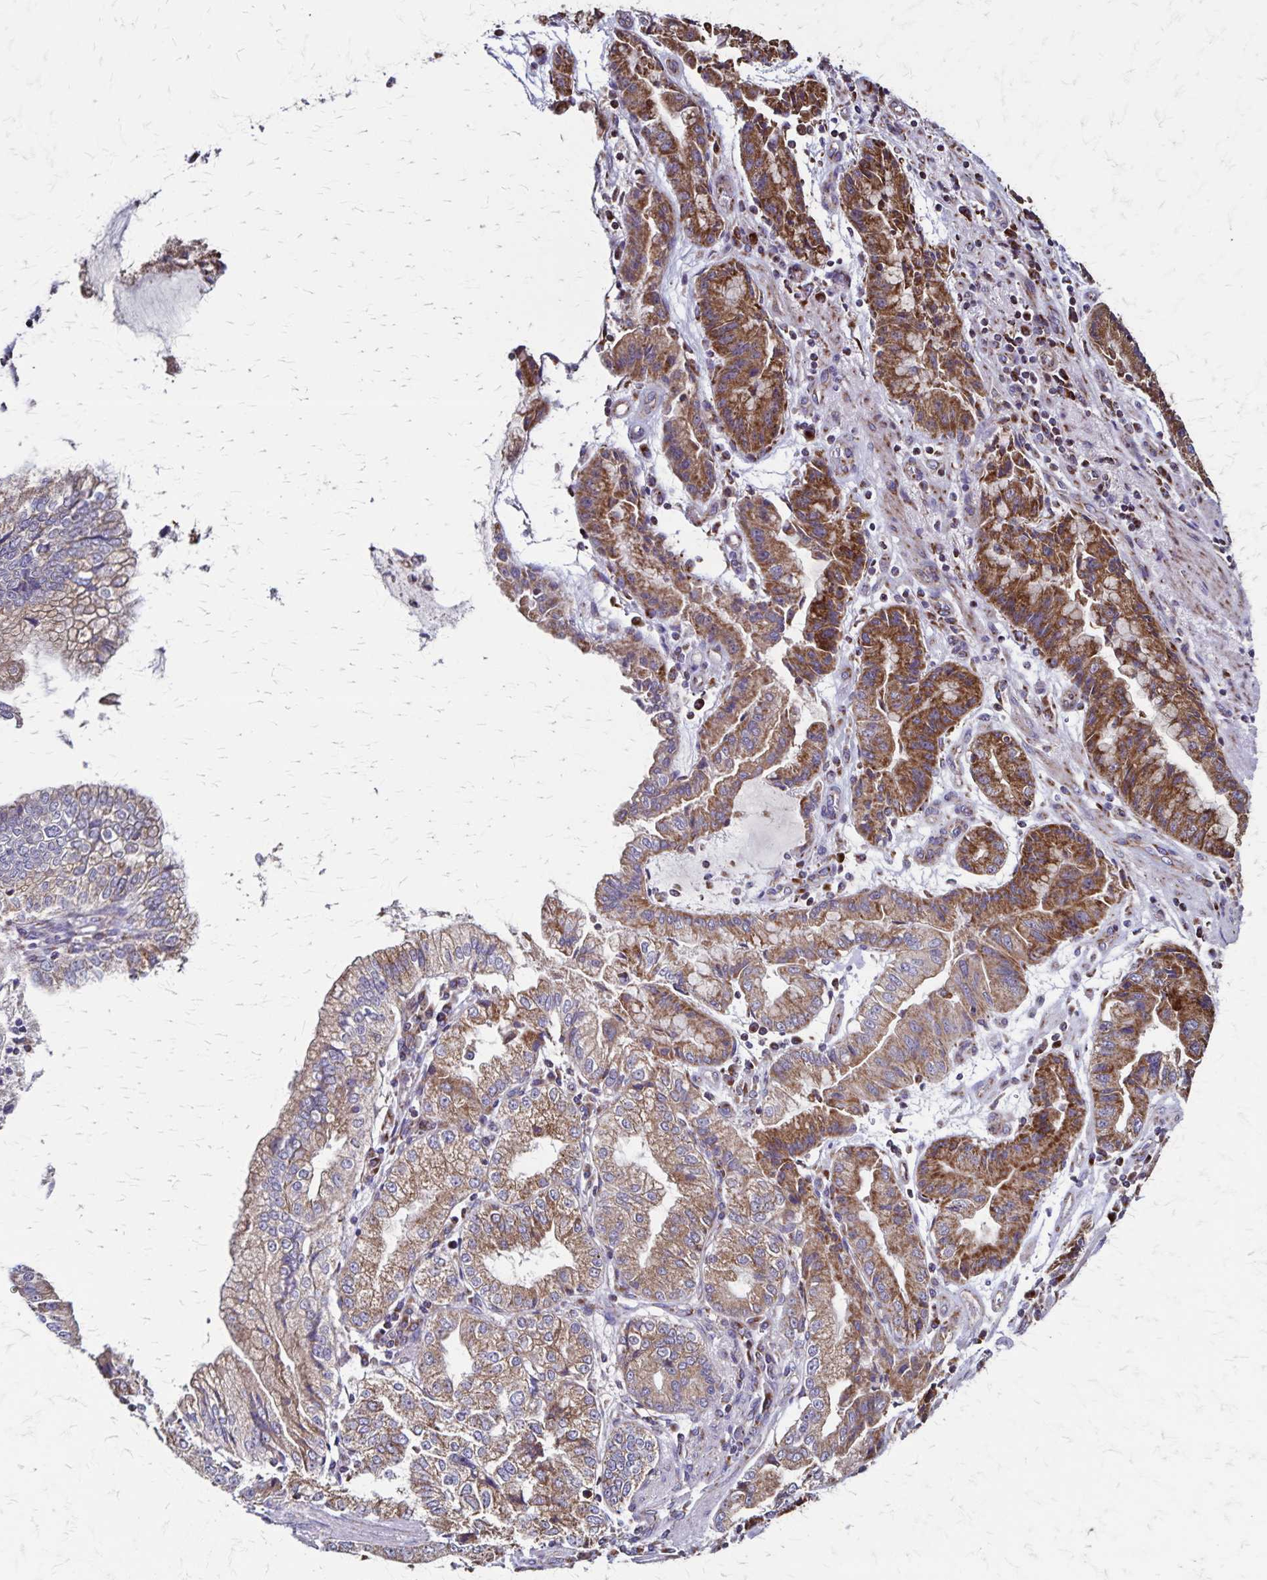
{"staining": {"intensity": "moderate", "quantity": "25%-75%", "location": "cytoplasmic/membranous"}, "tissue": "stomach cancer", "cell_type": "Tumor cells", "image_type": "cancer", "snomed": [{"axis": "morphology", "description": "Adenocarcinoma, NOS"}, {"axis": "topography", "description": "Stomach, upper"}], "caption": "An IHC histopathology image of neoplastic tissue is shown. Protein staining in brown highlights moderate cytoplasmic/membranous positivity in stomach cancer (adenocarcinoma) within tumor cells. The staining was performed using DAB to visualize the protein expression in brown, while the nuclei were stained in blue with hematoxylin (Magnification: 20x).", "gene": "NFS1", "patient": {"sex": "female", "age": 74}}